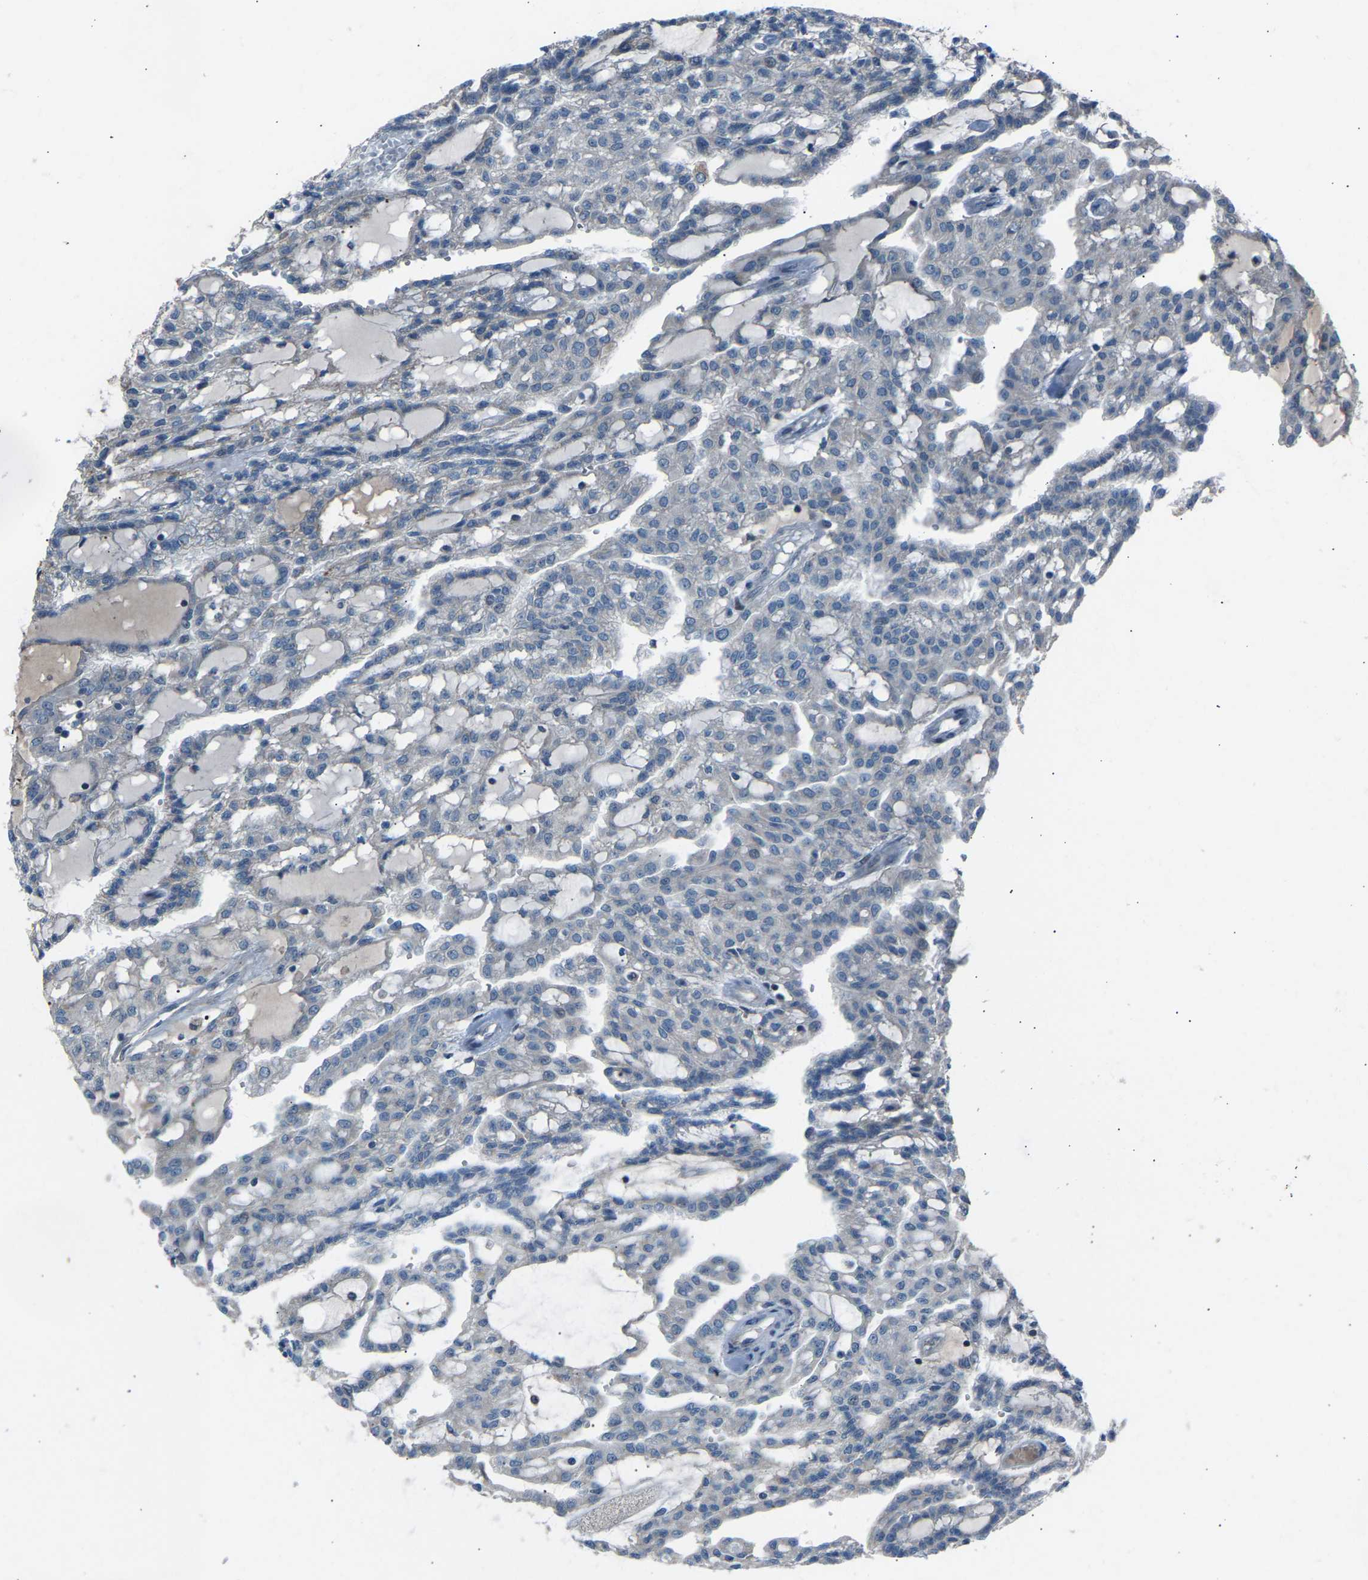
{"staining": {"intensity": "negative", "quantity": "none", "location": "none"}, "tissue": "renal cancer", "cell_type": "Tumor cells", "image_type": "cancer", "snomed": [{"axis": "morphology", "description": "Adenocarcinoma, NOS"}, {"axis": "topography", "description": "Kidney"}], "caption": "This is an IHC micrograph of human renal cancer. There is no positivity in tumor cells.", "gene": "VPS41", "patient": {"sex": "male", "age": 63}}